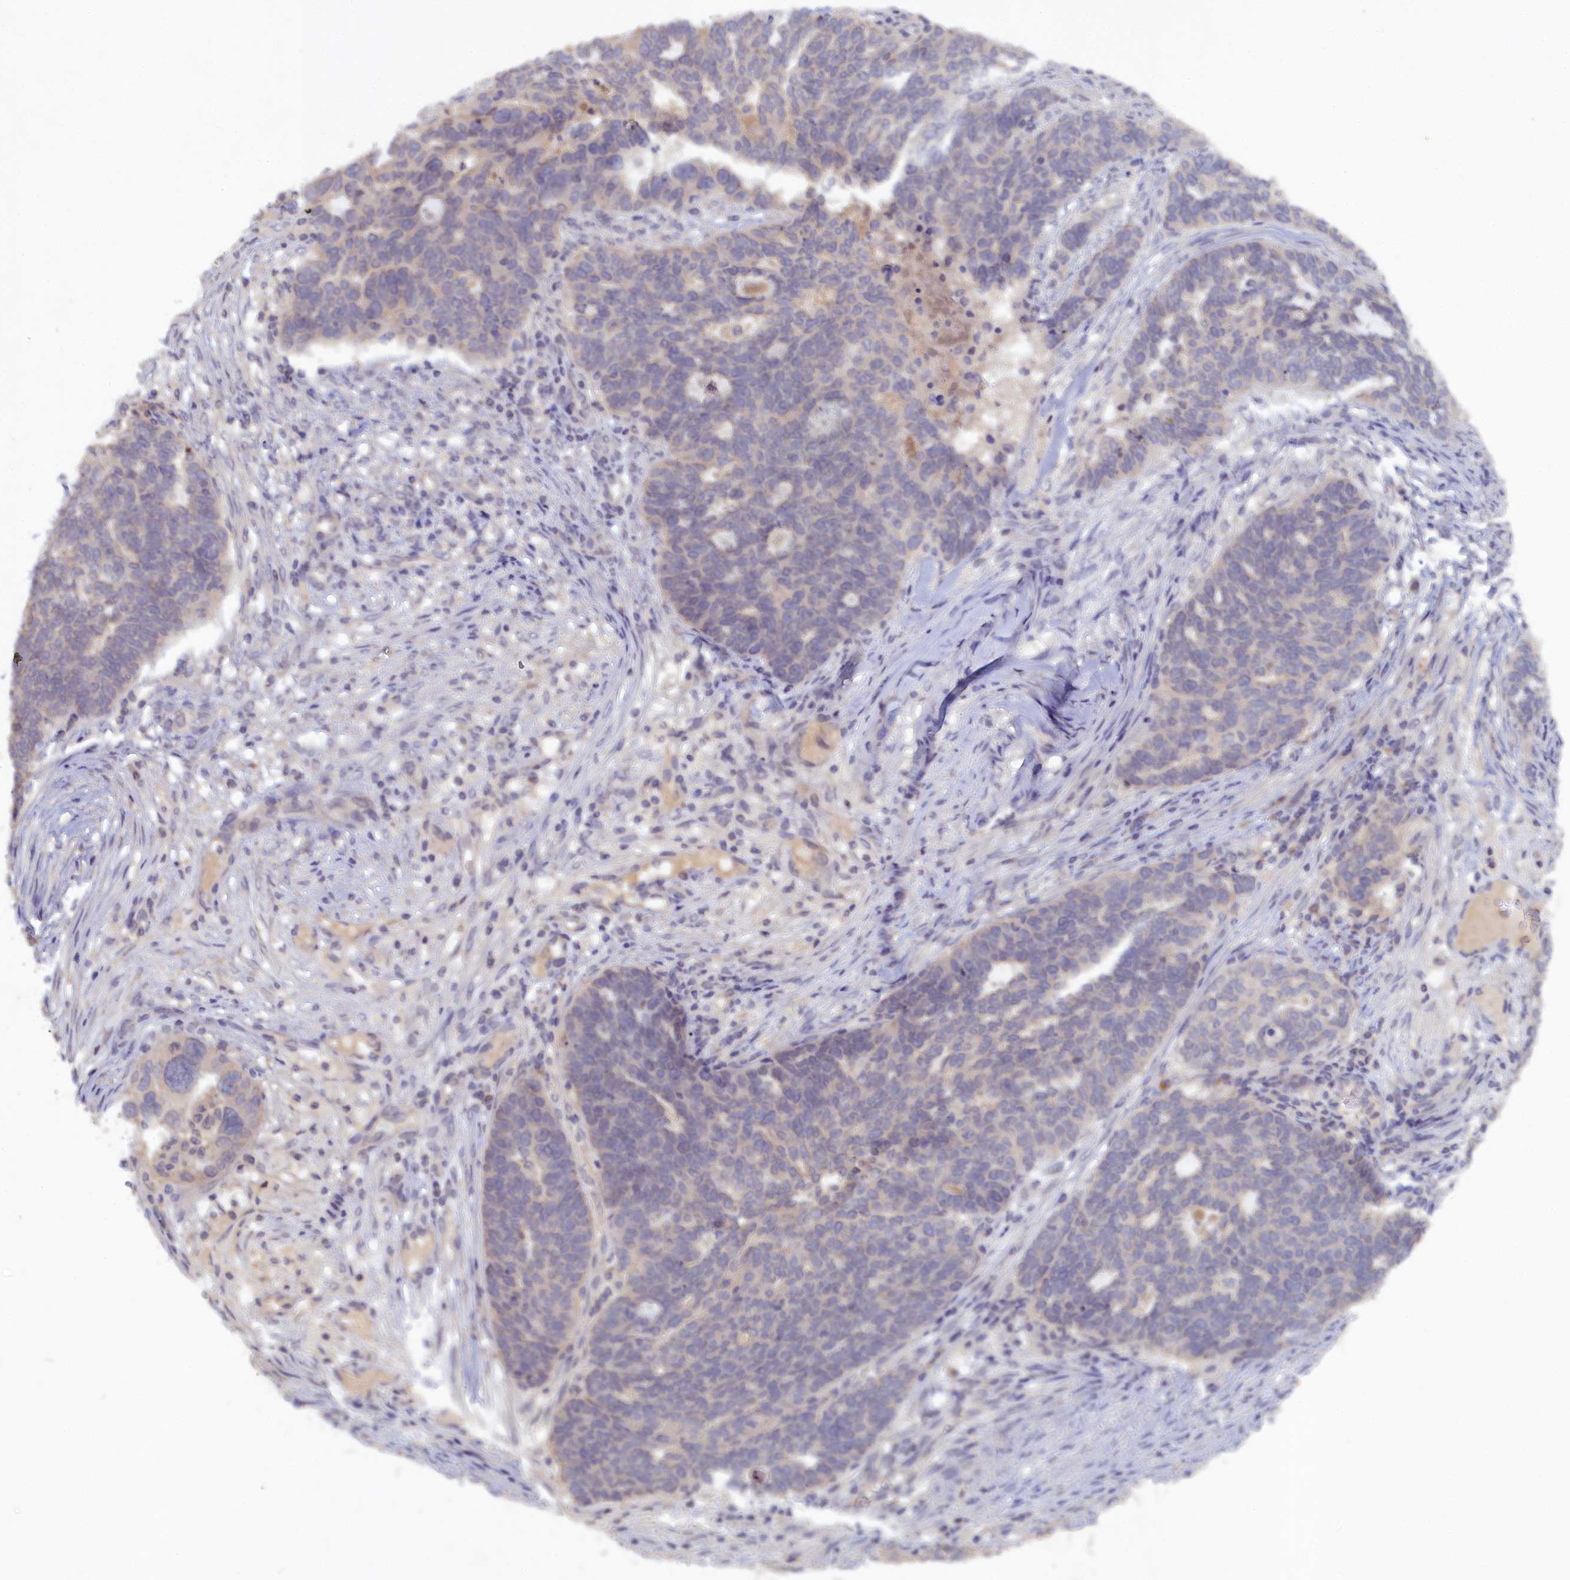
{"staining": {"intensity": "negative", "quantity": "none", "location": "none"}, "tissue": "ovarian cancer", "cell_type": "Tumor cells", "image_type": "cancer", "snomed": [{"axis": "morphology", "description": "Cystadenocarcinoma, serous, NOS"}, {"axis": "topography", "description": "Ovary"}], "caption": "The image displays no staining of tumor cells in ovarian cancer. The staining is performed using DAB (3,3'-diaminobenzidine) brown chromogen with nuclei counter-stained in using hematoxylin.", "gene": "CELF5", "patient": {"sex": "female", "age": 59}}